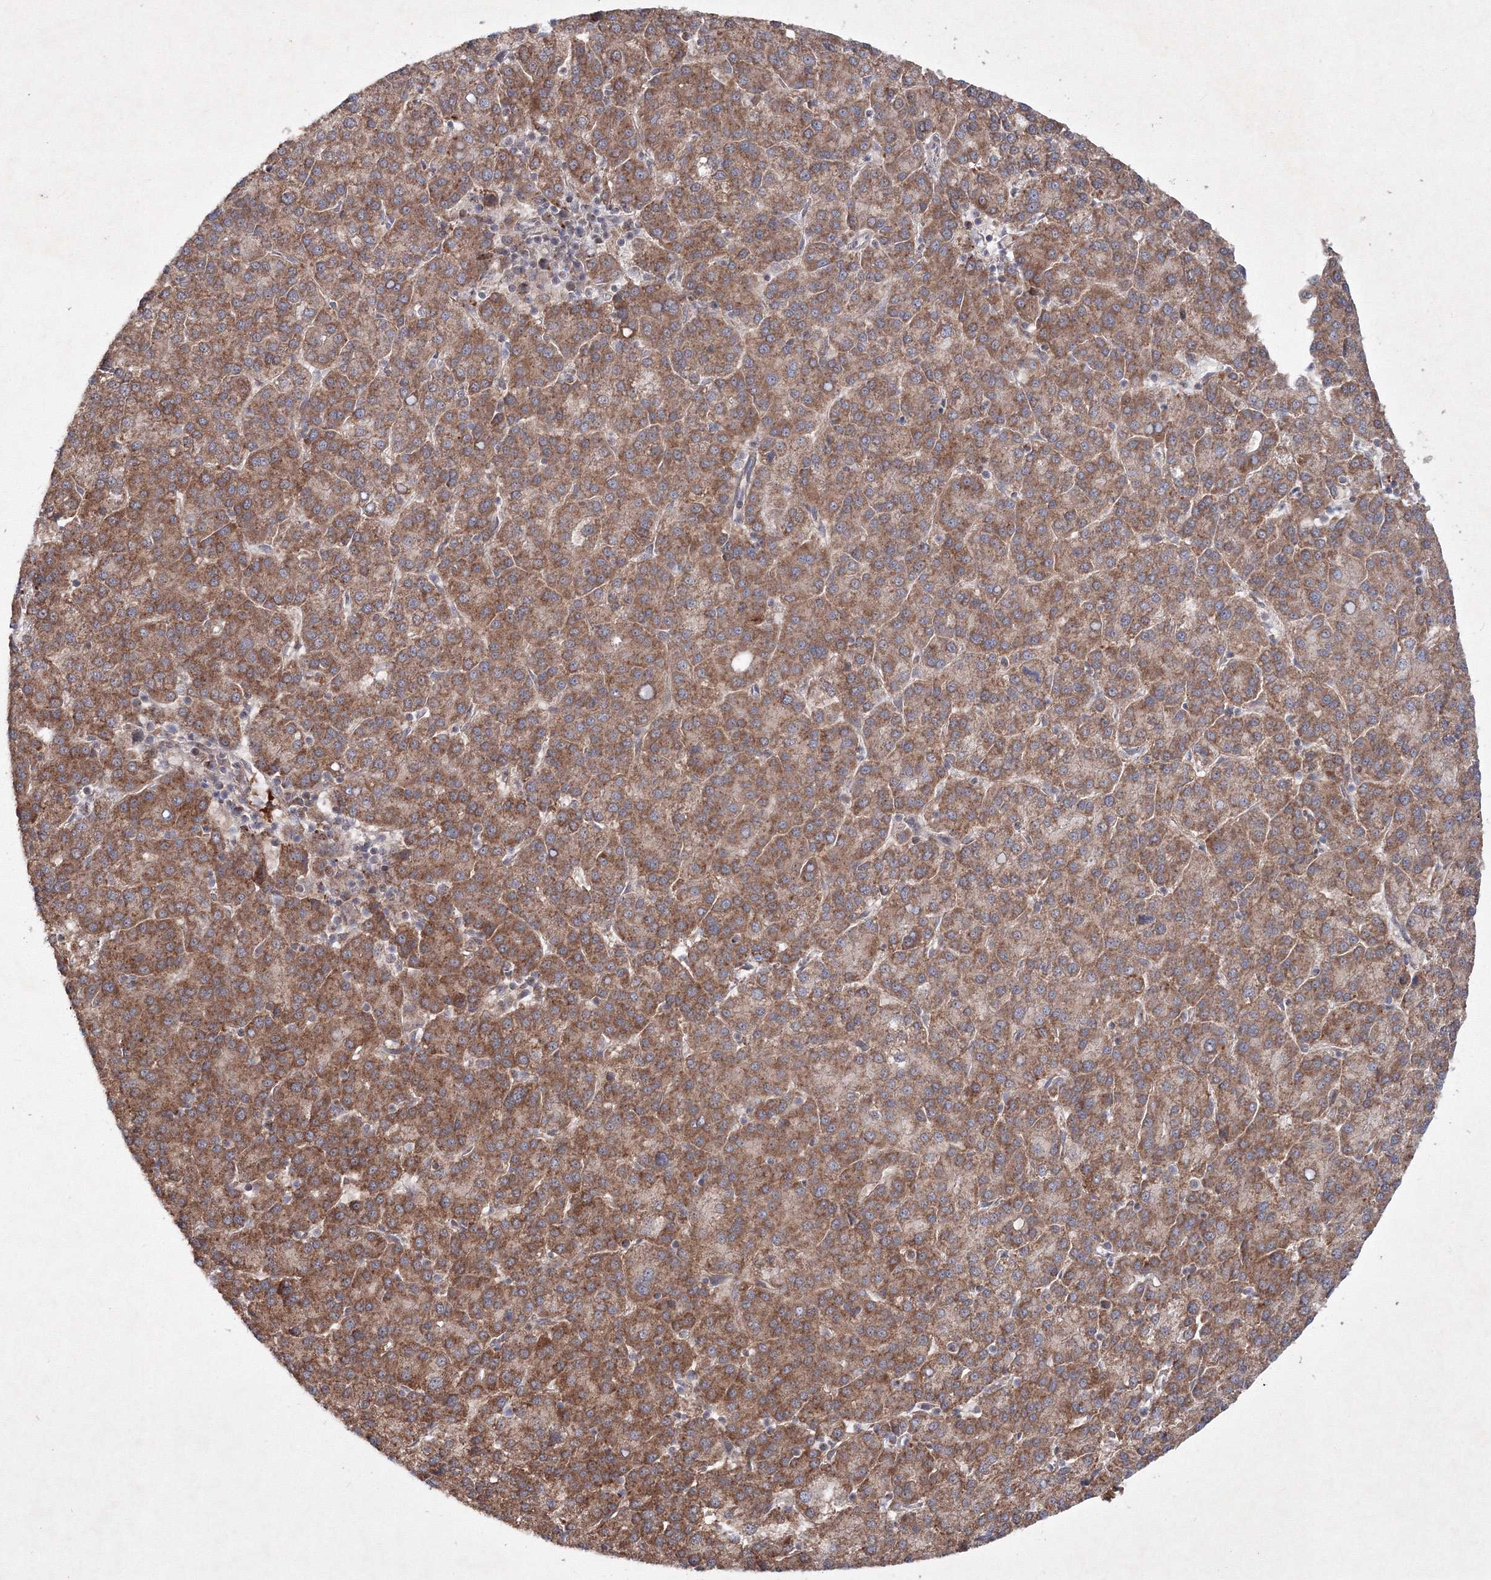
{"staining": {"intensity": "moderate", "quantity": ">75%", "location": "cytoplasmic/membranous"}, "tissue": "liver cancer", "cell_type": "Tumor cells", "image_type": "cancer", "snomed": [{"axis": "morphology", "description": "Carcinoma, Hepatocellular, NOS"}, {"axis": "topography", "description": "Liver"}], "caption": "Immunohistochemistry histopathology image of neoplastic tissue: human liver cancer stained using IHC shows medium levels of moderate protein expression localized specifically in the cytoplasmic/membranous of tumor cells, appearing as a cytoplasmic/membranous brown color.", "gene": "PEX13", "patient": {"sex": "female", "age": 58}}